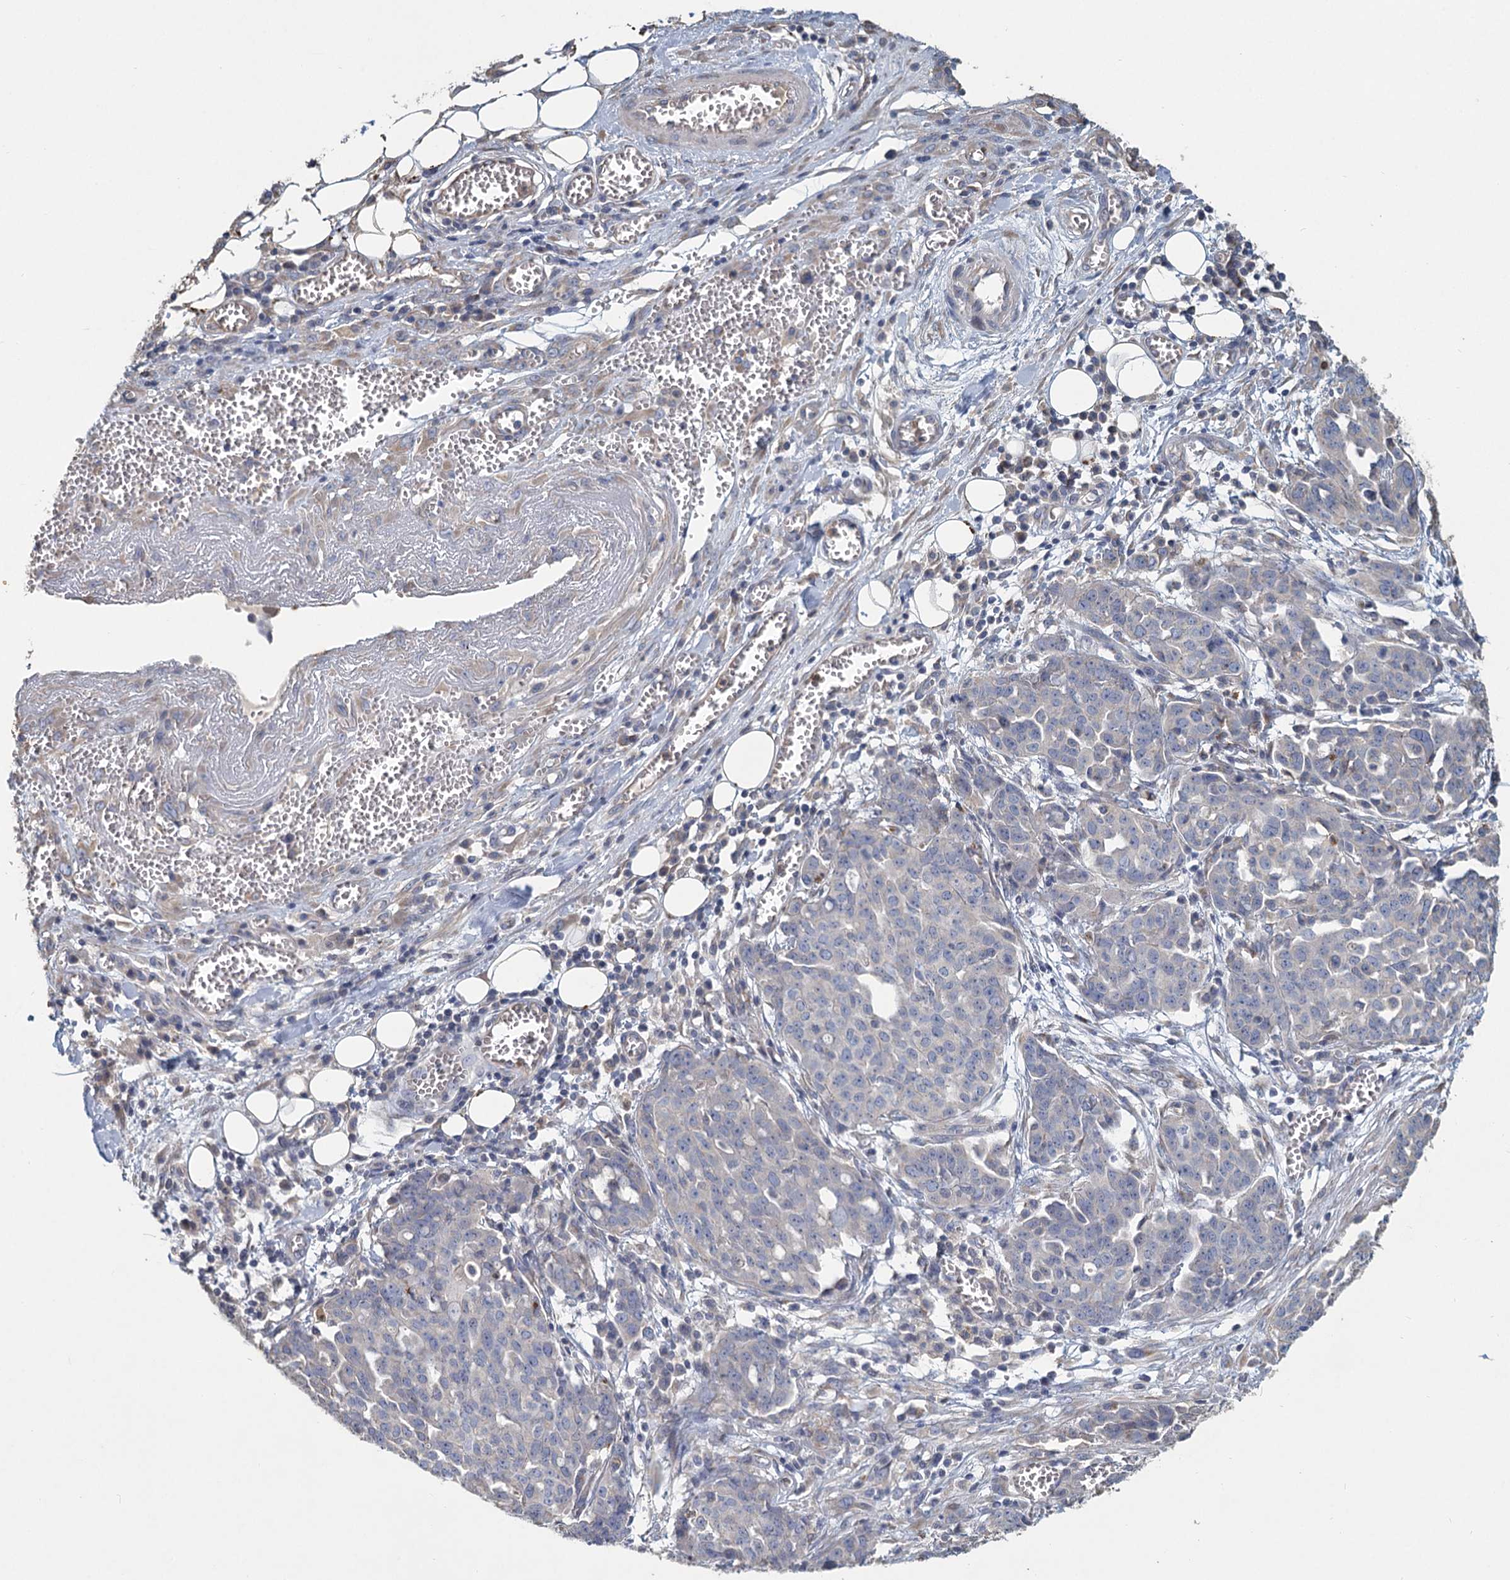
{"staining": {"intensity": "negative", "quantity": "none", "location": "none"}, "tissue": "ovarian cancer", "cell_type": "Tumor cells", "image_type": "cancer", "snomed": [{"axis": "morphology", "description": "Cystadenocarcinoma, serous, NOS"}, {"axis": "topography", "description": "Soft tissue"}, {"axis": "topography", "description": "Ovary"}], "caption": "This is an immunohistochemistry photomicrograph of ovarian cancer. There is no expression in tumor cells.", "gene": "HES2", "patient": {"sex": "female", "age": 57}}